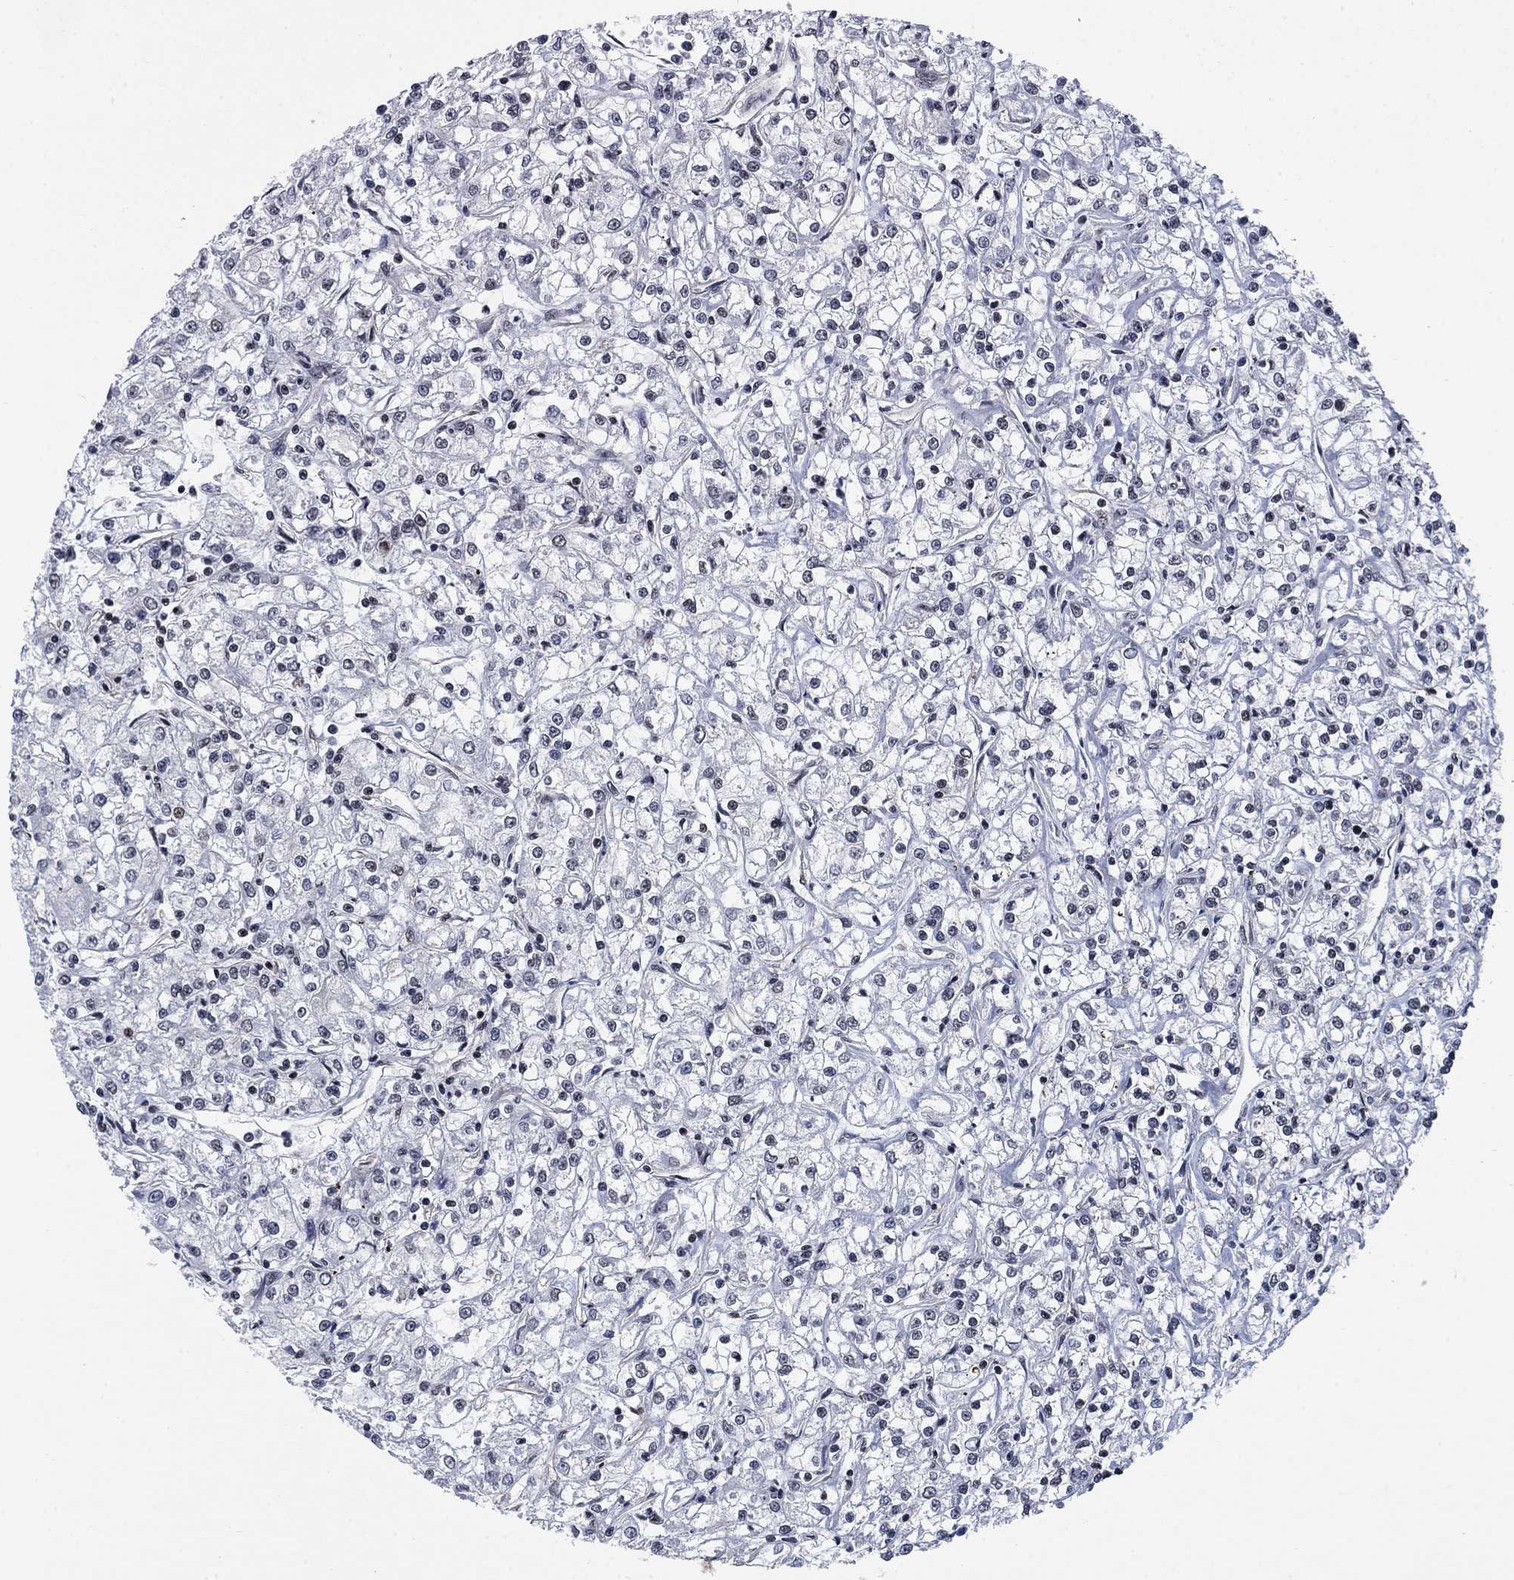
{"staining": {"intensity": "negative", "quantity": "none", "location": "none"}, "tissue": "renal cancer", "cell_type": "Tumor cells", "image_type": "cancer", "snomed": [{"axis": "morphology", "description": "Adenocarcinoma, NOS"}, {"axis": "topography", "description": "Kidney"}], "caption": "Human adenocarcinoma (renal) stained for a protein using immunohistochemistry displays no positivity in tumor cells.", "gene": "RPRD1B", "patient": {"sex": "female", "age": 59}}